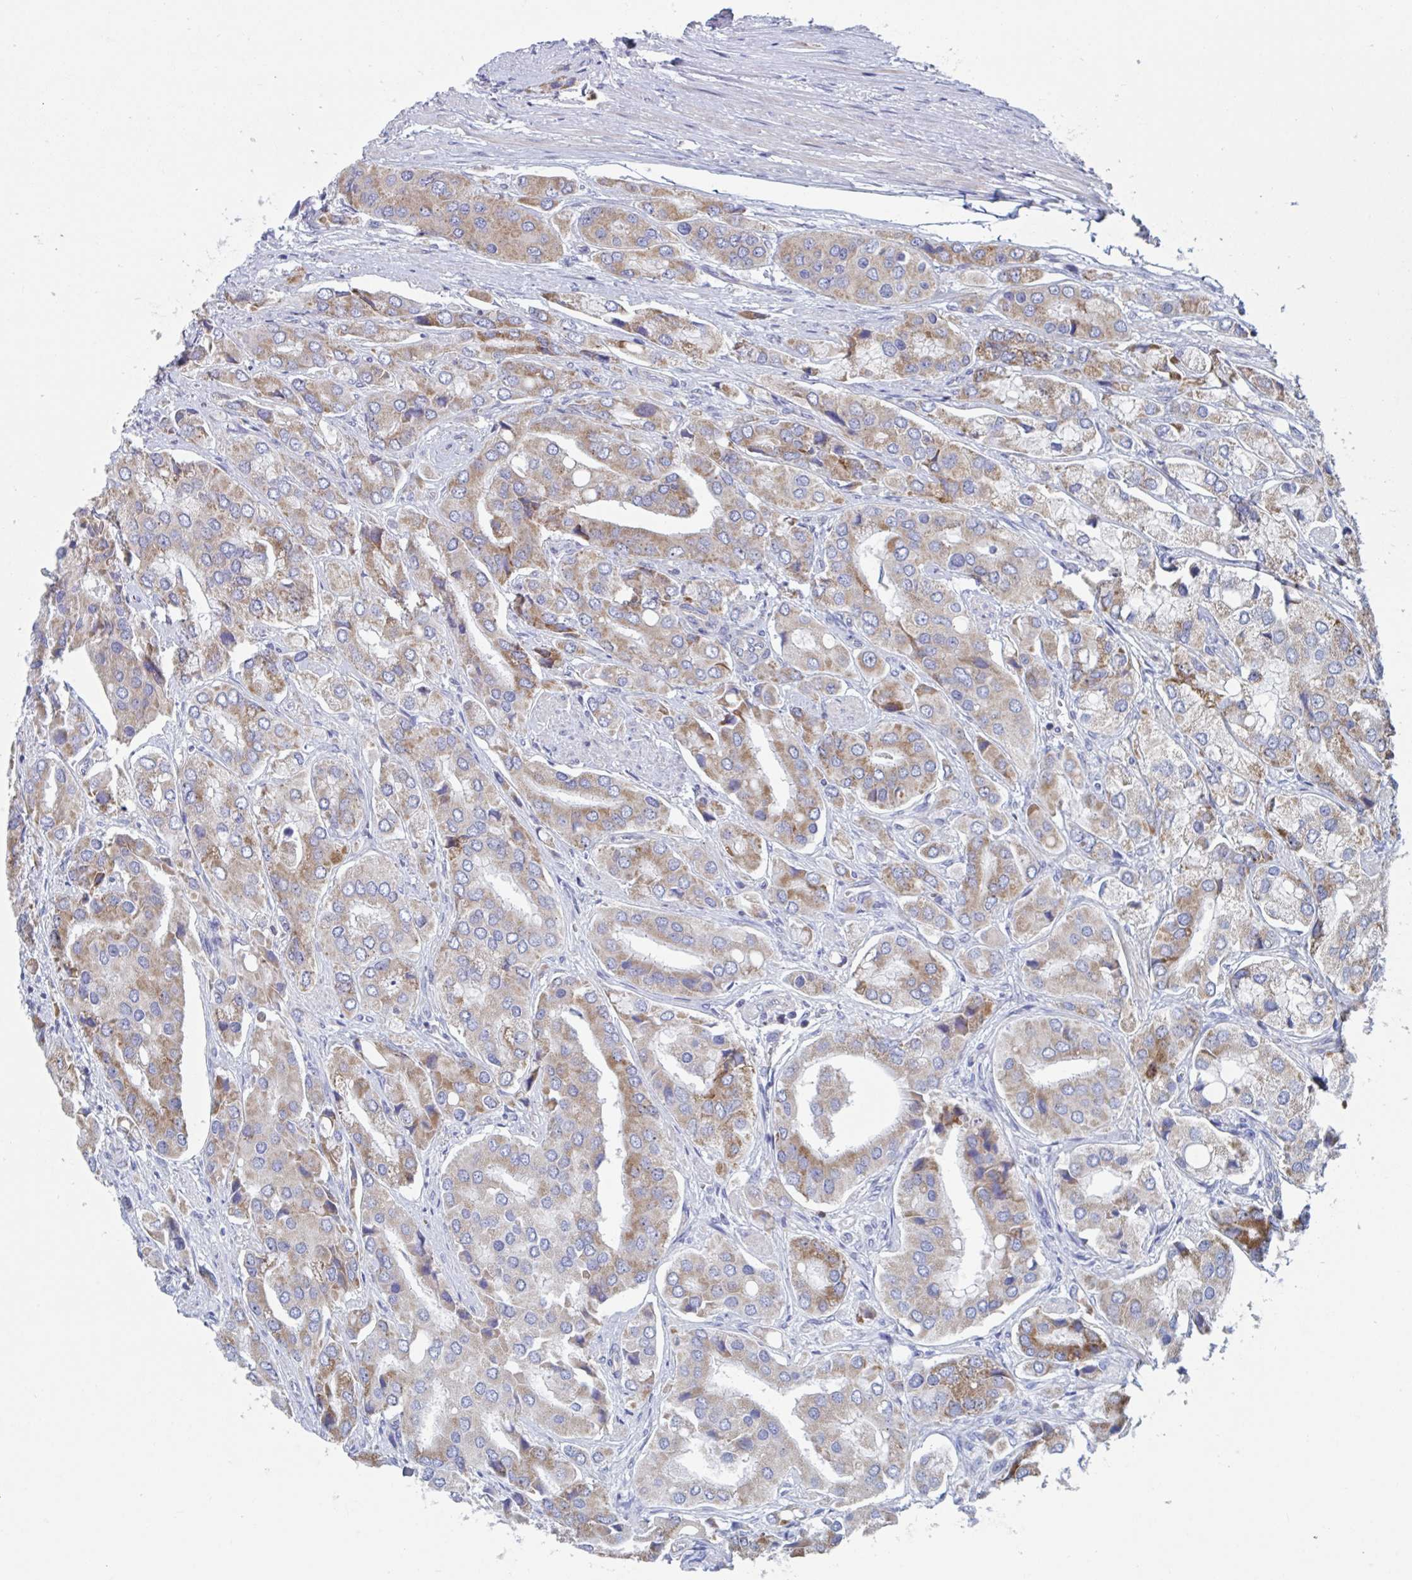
{"staining": {"intensity": "moderate", "quantity": ">75%", "location": "cytoplasmic/membranous"}, "tissue": "prostate cancer", "cell_type": "Tumor cells", "image_type": "cancer", "snomed": [{"axis": "morphology", "description": "Adenocarcinoma, Low grade"}, {"axis": "topography", "description": "Prostate"}], "caption": "High-power microscopy captured an immunohistochemistry (IHC) histopathology image of adenocarcinoma (low-grade) (prostate), revealing moderate cytoplasmic/membranous positivity in approximately >75% of tumor cells. Nuclei are stained in blue.", "gene": "MRPL53", "patient": {"sex": "male", "age": 69}}